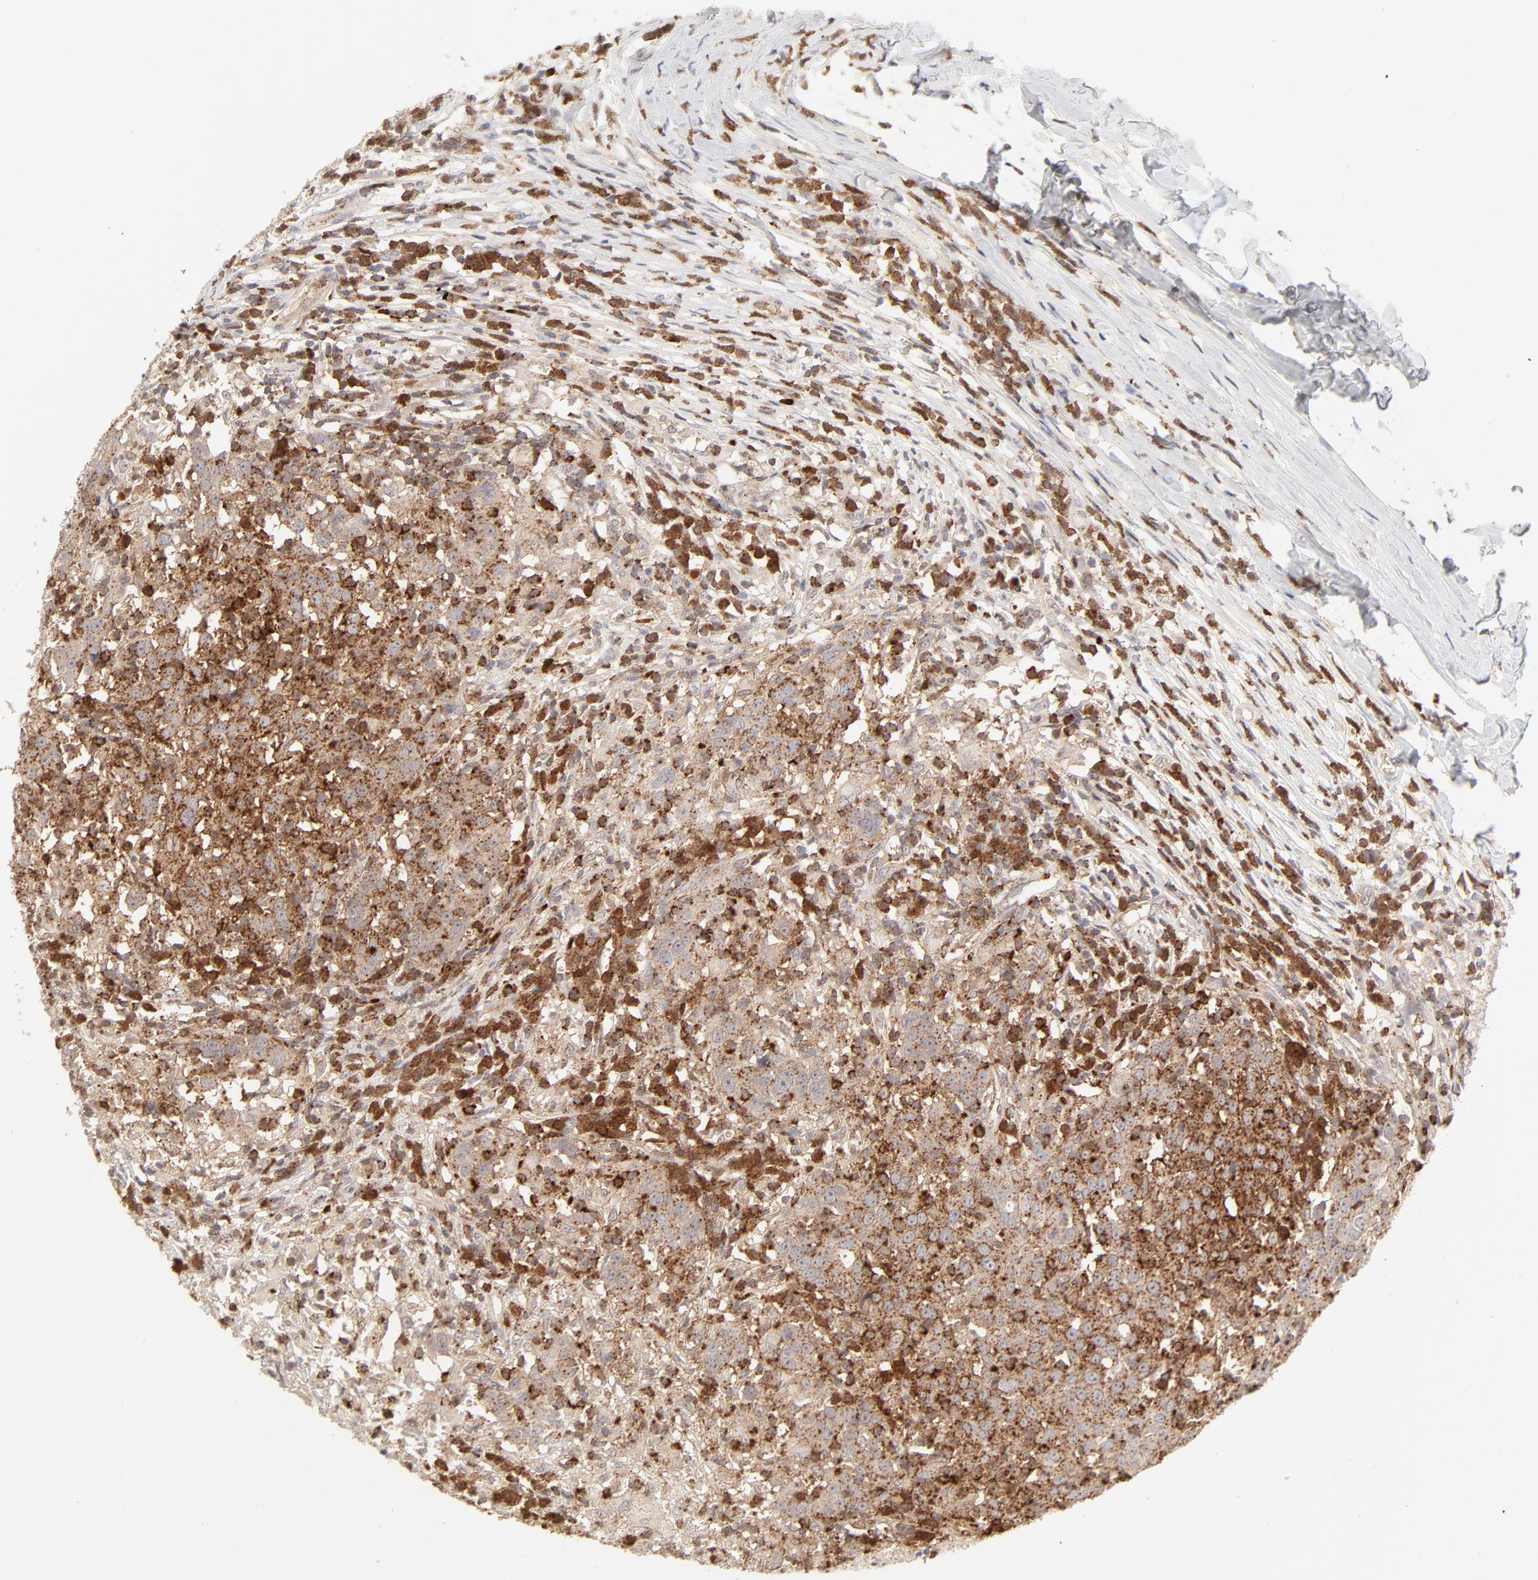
{"staining": {"intensity": "moderate", "quantity": "25%-75%", "location": "cytoplasmic/membranous"}, "tissue": "head and neck cancer", "cell_type": "Tumor cells", "image_type": "cancer", "snomed": [{"axis": "morphology", "description": "Adenocarcinoma, NOS"}, {"axis": "topography", "description": "Salivary gland"}, {"axis": "topography", "description": "Head-Neck"}], "caption": "This is an image of immunohistochemistry (IHC) staining of head and neck adenocarcinoma, which shows moderate positivity in the cytoplasmic/membranous of tumor cells.", "gene": "CDK6", "patient": {"sex": "female", "age": 65}}